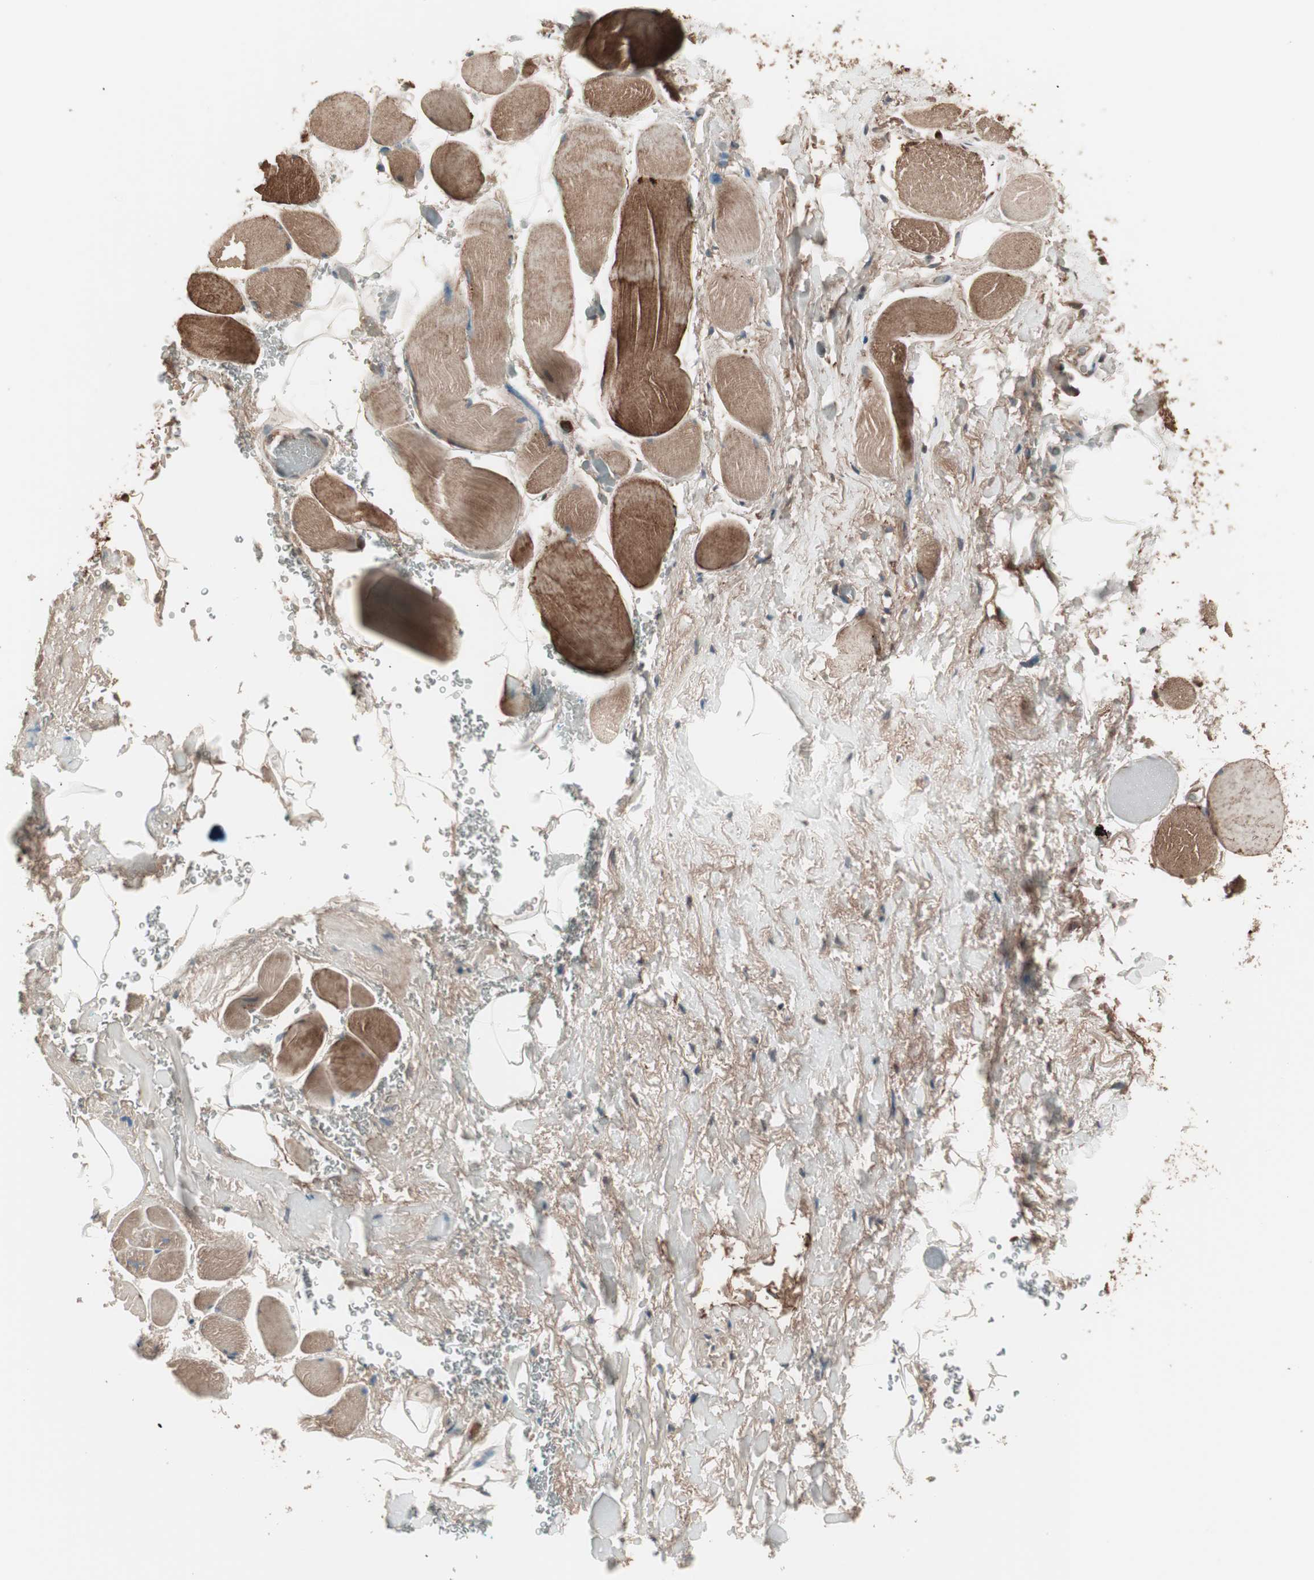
{"staining": {"intensity": "weak", "quantity": "<25%", "location": "cytoplasmic/membranous"}, "tissue": "adipose tissue", "cell_type": "Adipocytes", "image_type": "normal", "snomed": [{"axis": "morphology", "description": "Normal tissue, NOS"}, {"axis": "topography", "description": "Soft tissue"}, {"axis": "topography", "description": "Peripheral nerve tissue"}], "caption": "Immunohistochemical staining of benign human adipose tissue exhibits no significant positivity in adipocytes. (DAB immunohistochemistry visualized using brightfield microscopy, high magnification).", "gene": "TFPI", "patient": {"sex": "female", "age": 71}}